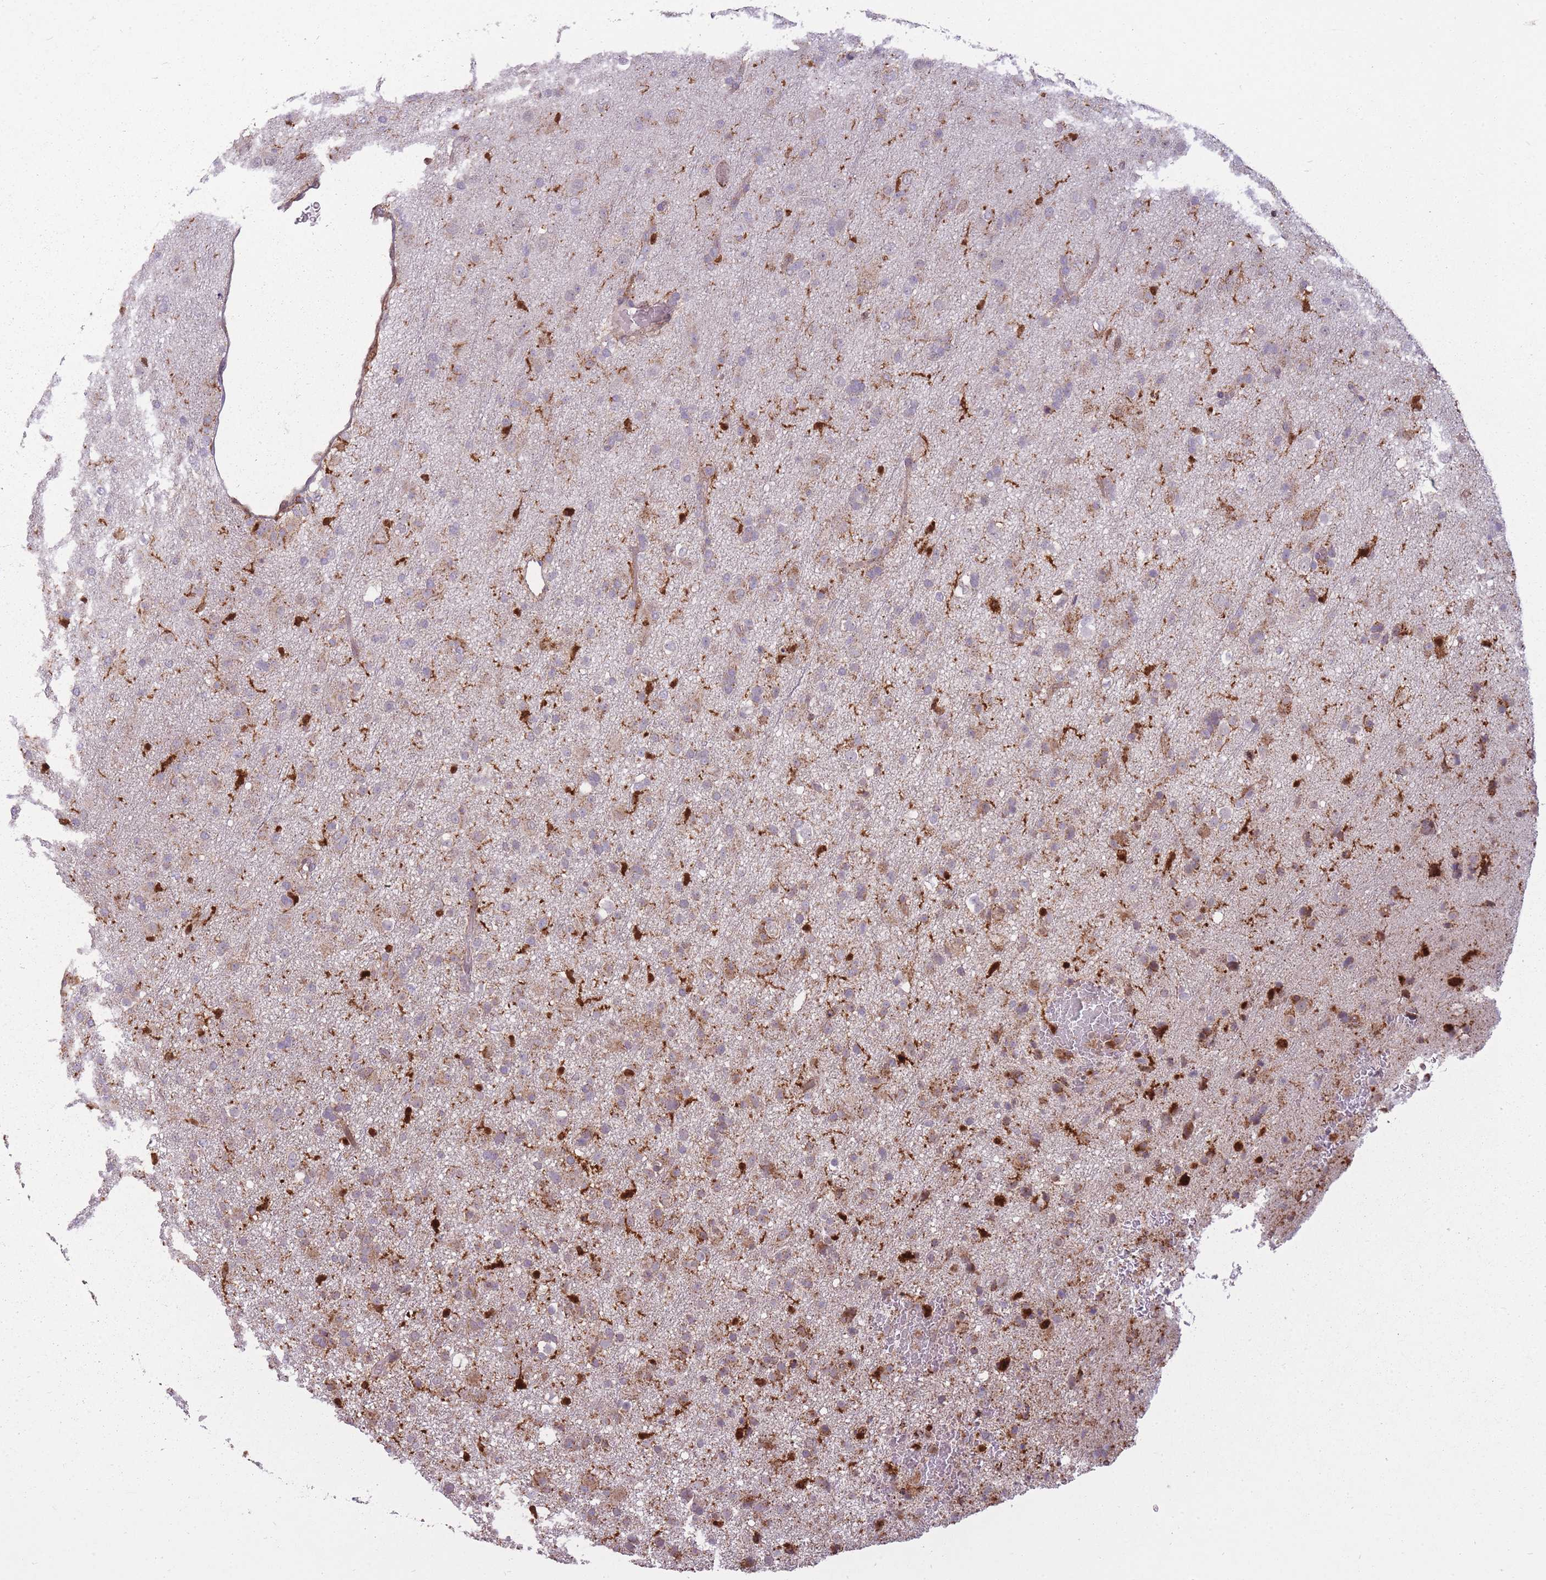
{"staining": {"intensity": "moderate", "quantity": "25%-75%", "location": "cytoplasmic/membranous"}, "tissue": "glioma", "cell_type": "Tumor cells", "image_type": "cancer", "snomed": [{"axis": "morphology", "description": "Glioma, malignant, Low grade"}, {"axis": "topography", "description": "Brain"}], "caption": "Tumor cells display medium levels of moderate cytoplasmic/membranous expression in approximately 25%-75% of cells in low-grade glioma (malignant).", "gene": "LGALS9", "patient": {"sex": "male", "age": 65}}